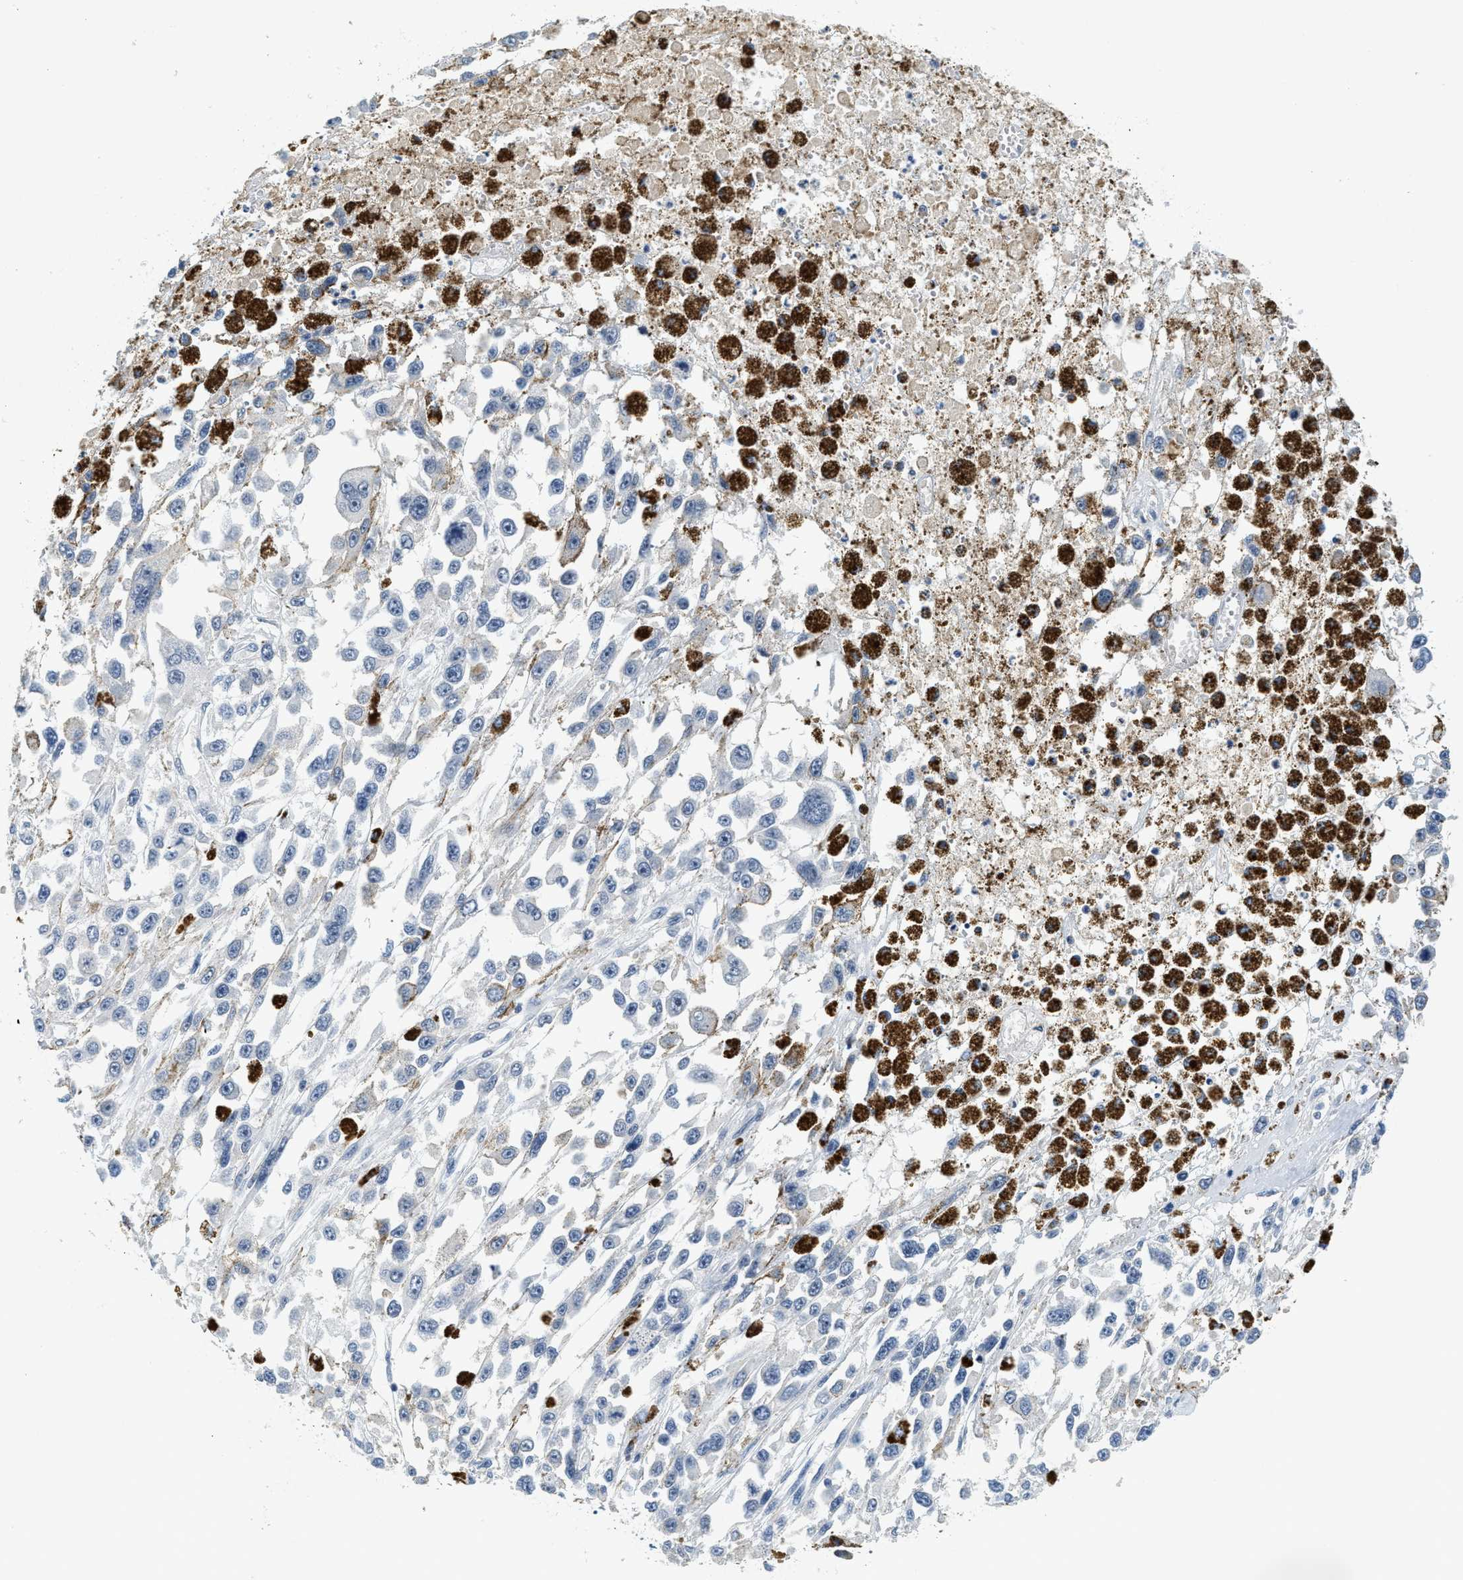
{"staining": {"intensity": "negative", "quantity": "none", "location": "none"}, "tissue": "melanoma", "cell_type": "Tumor cells", "image_type": "cancer", "snomed": [{"axis": "morphology", "description": "Malignant melanoma, Metastatic site"}, {"axis": "topography", "description": "Lymph node"}], "caption": "This image is of malignant melanoma (metastatic site) stained with immunohistochemistry (IHC) to label a protein in brown with the nuclei are counter-stained blue. There is no staining in tumor cells. The staining was performed using DAB (3,3'-diaminobenzidine) to visualize the protein expression in brown, while the nuclei were stained in blue with hematoxylin (Magnification: 20x).", "gene": "MZF1", "patient": {"sex": "male", "age": 59}}